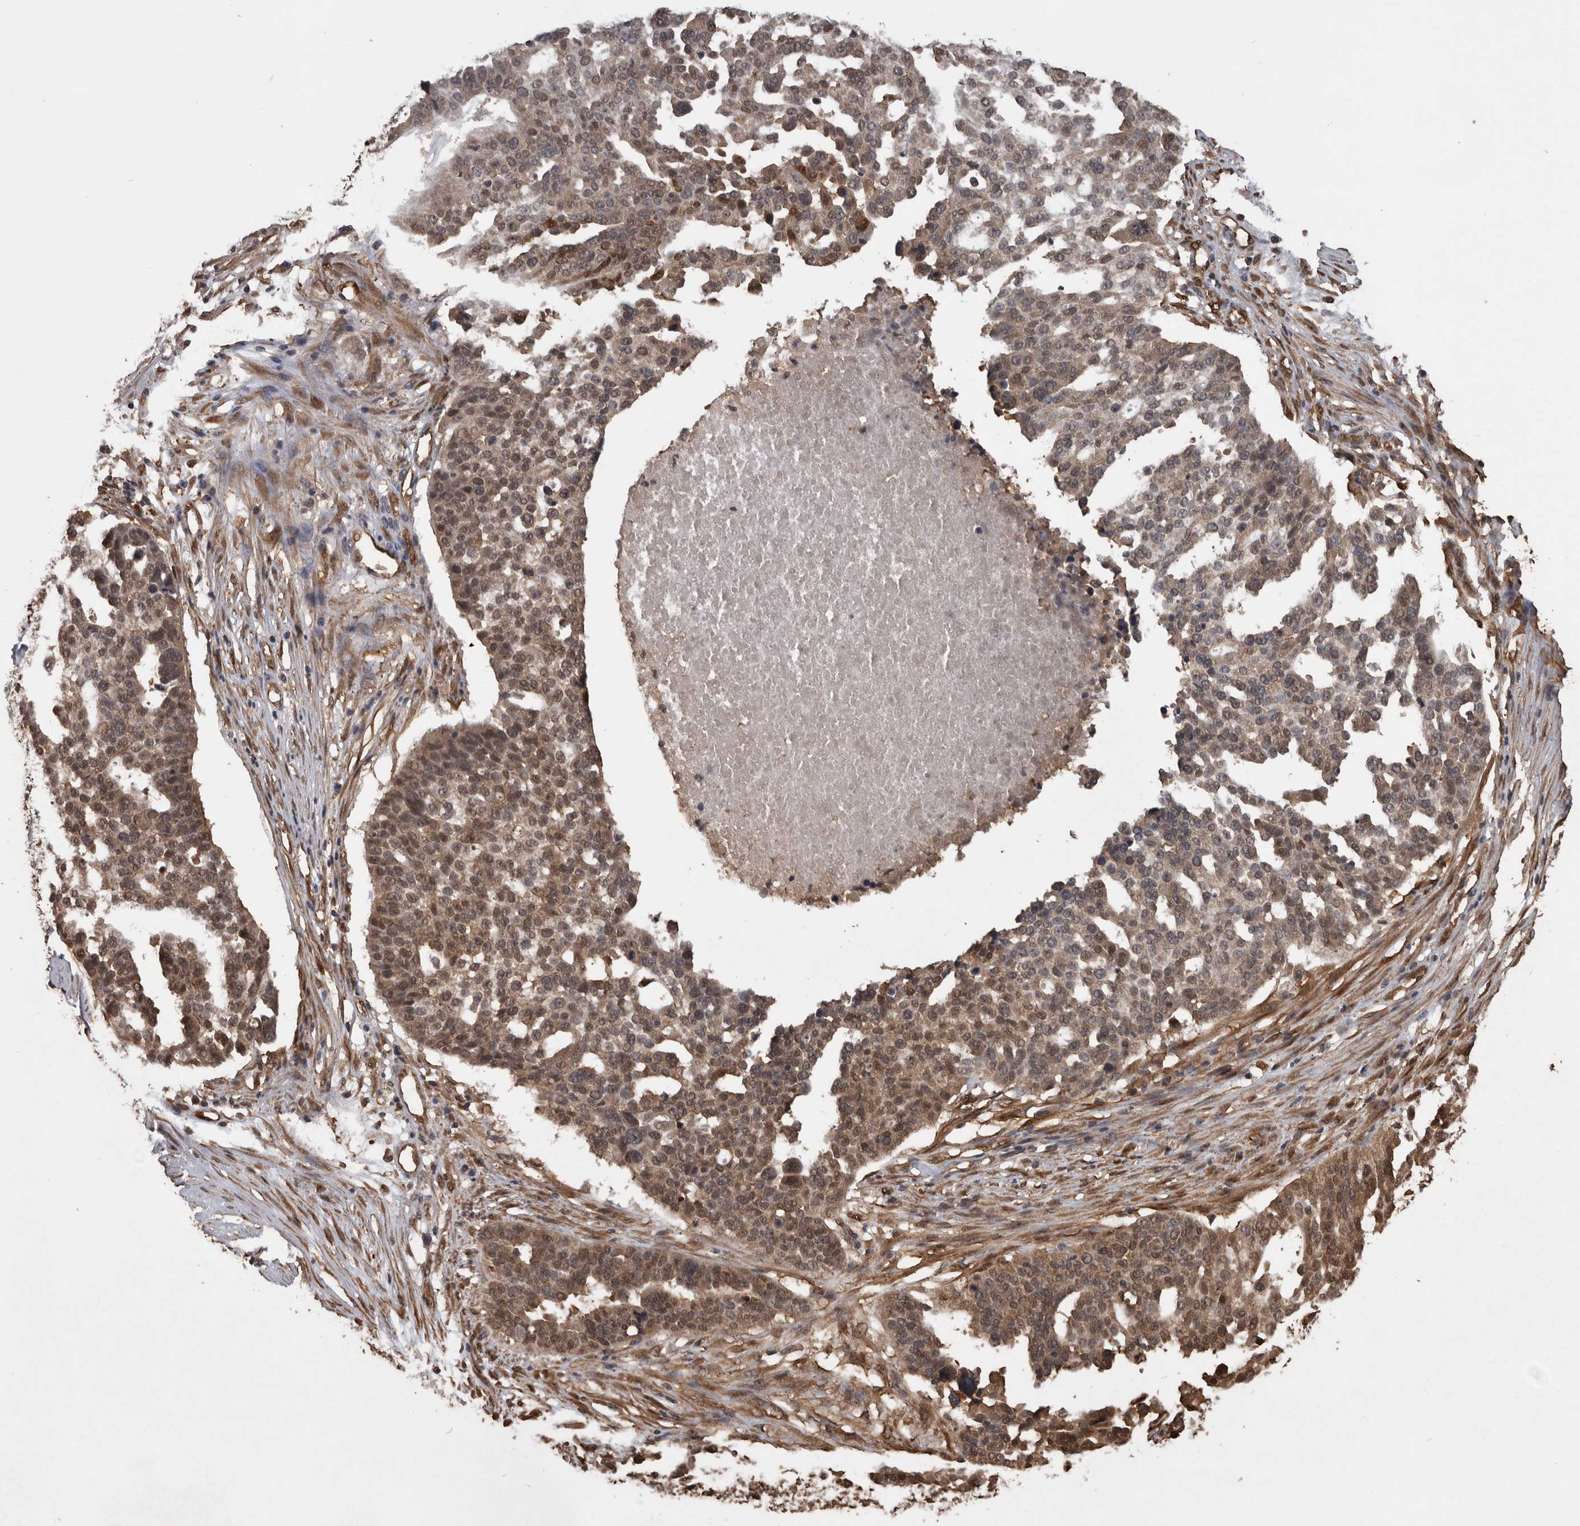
{"staining": {"intensity": "weak", "quantity": ">75%", "location": "cytoplasmic/membranous,nuclear"}, "tissue": "ovarian cancer", "cell_type": "Tumor cells", "image_type": "cancer", "snomed": [{"axis": "morphology", "description": "Cystadenocarcinoma, serous, NOS"}, {"axis": "topography", "description": "Ovary"}], "caption": "Weak cytoplasmic/membranous and nuclear positivity for a protein is present in approximately >75% of tumor cells of ovarian serous cystadenocarcinoma using IHC.", "gene": "LXN", "patient": {"sex": "female", "age": 59}}